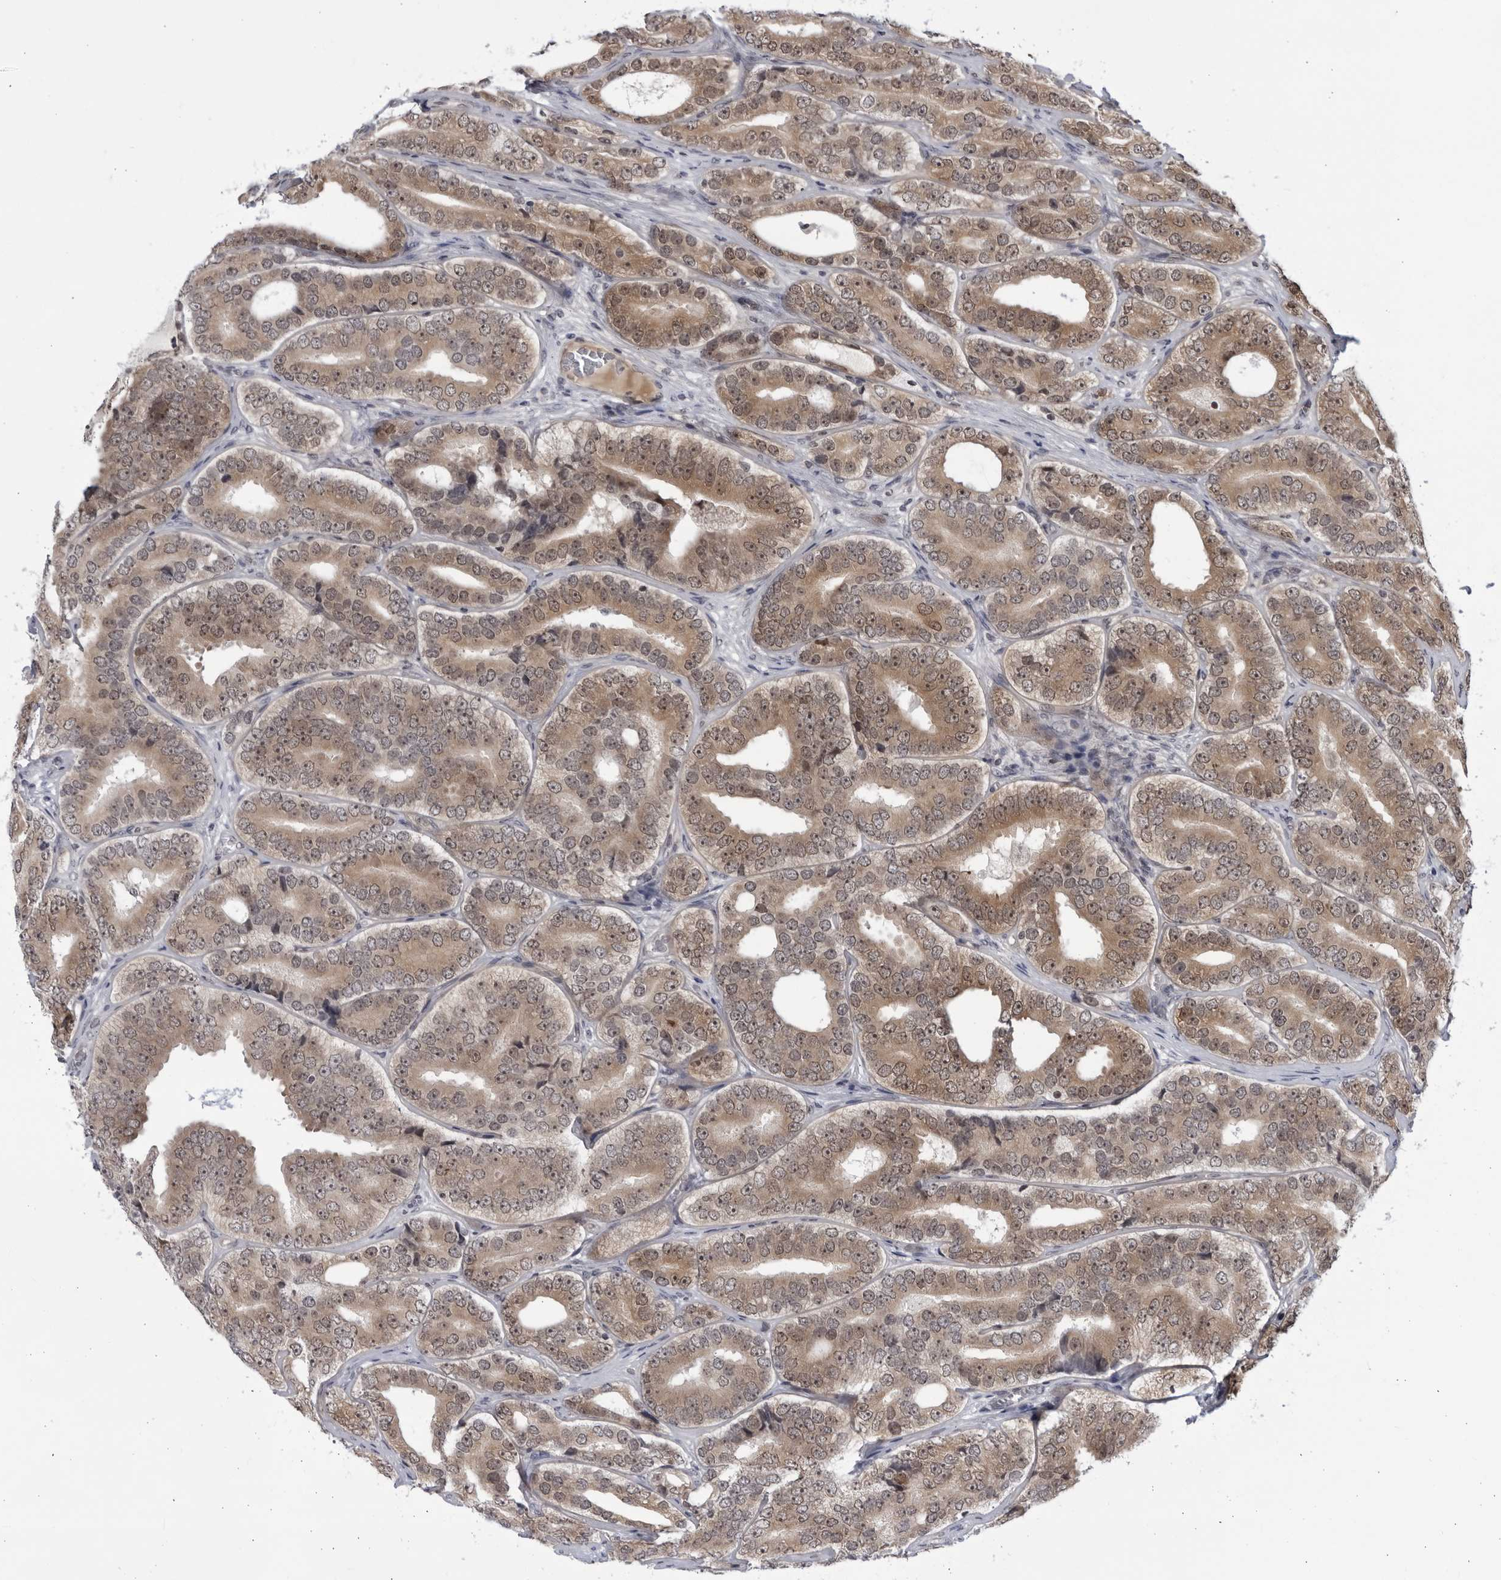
{"staining": {"intensity": "moderate", "quantity": ">75%", "location": "cytoplasmic/membranous,nuclear"}, "tissue": "prostate cancer", "cell_type": "Tumor cells", "image_type": "cancer", "snomed": [{"axis": "morphology", "description": "Adenocarcinoma, High grade"}, {"axis": "topography", "description": "Prostate"}], "caption": "An immunohistochemistry (IHC) micrograph of neoplastic tissue is shown. Protein staining in brown shows moderate cytoplasmic/membranous and nuclear positivity in prostate cancer (adenocarcinoma (high-grade)) within tumor cells.", "gene": "ITGB3BP", "patient": {"sex": "male", "age": 56}}